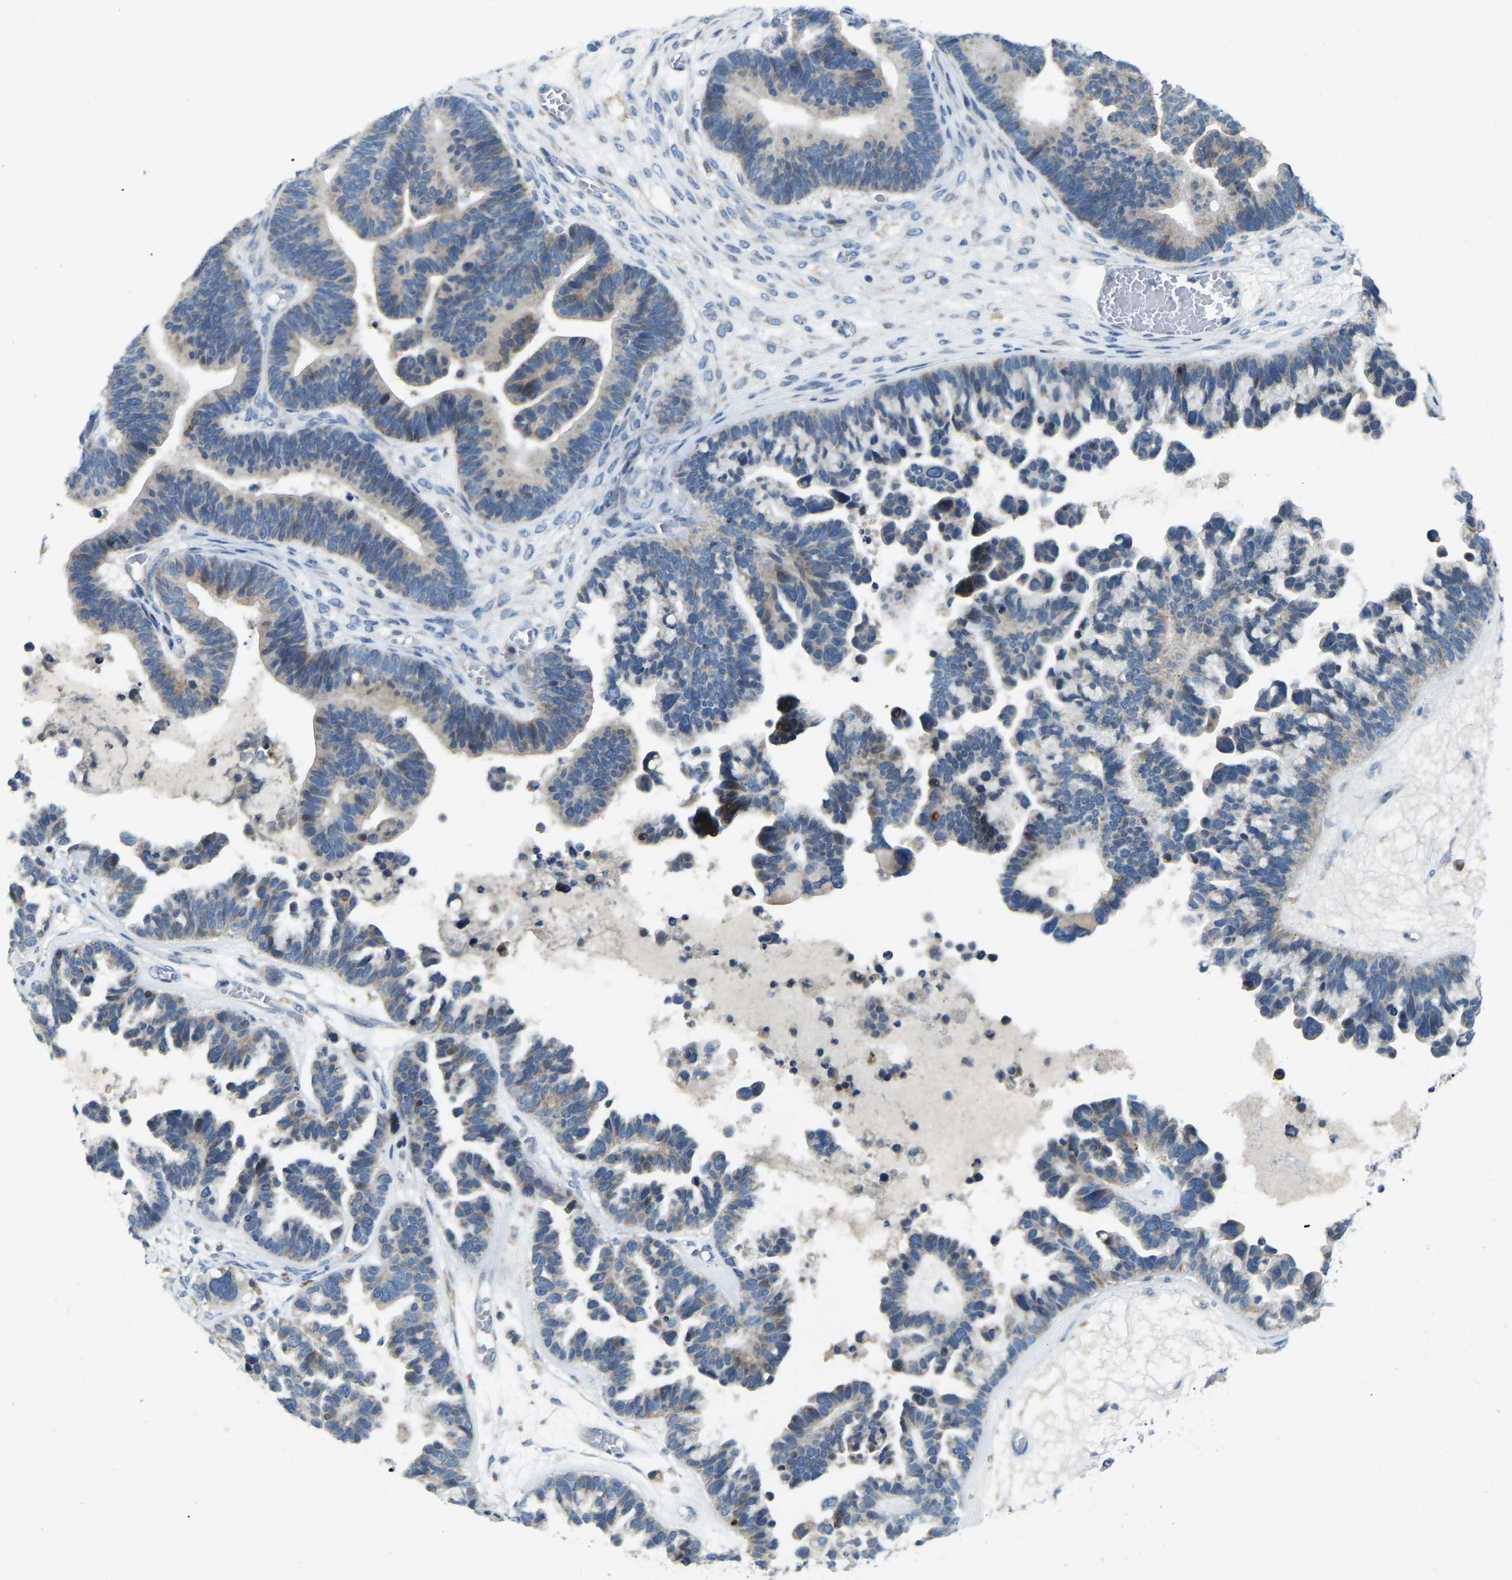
{"staining": {"intensity": "weak", "quantity": ">75%", "location": "cytoplasmic/membranous"}, "tissue": "ovarian cancer", "cell_type": "Tumor cells", "image_type": "cancer", "snomed": [{"axis": "morphology", "description": "Cystadenocarcinoma, serous, NOS"}, {"axis": "topography", "description": "Ovary"}], "caption": "High-power microscopy captured an immunohistochemistry (IHC) image of ovarian cancer, revealing weak cytoplasmic/membranous staining in approximately >75% of tumor cells. Using DAB (brown) and hematoxylin (blue) stains, captured at high magnification using brightfield microscopy.", "gene": "PARL", "patient": {"sex": "female", "age": 56}}